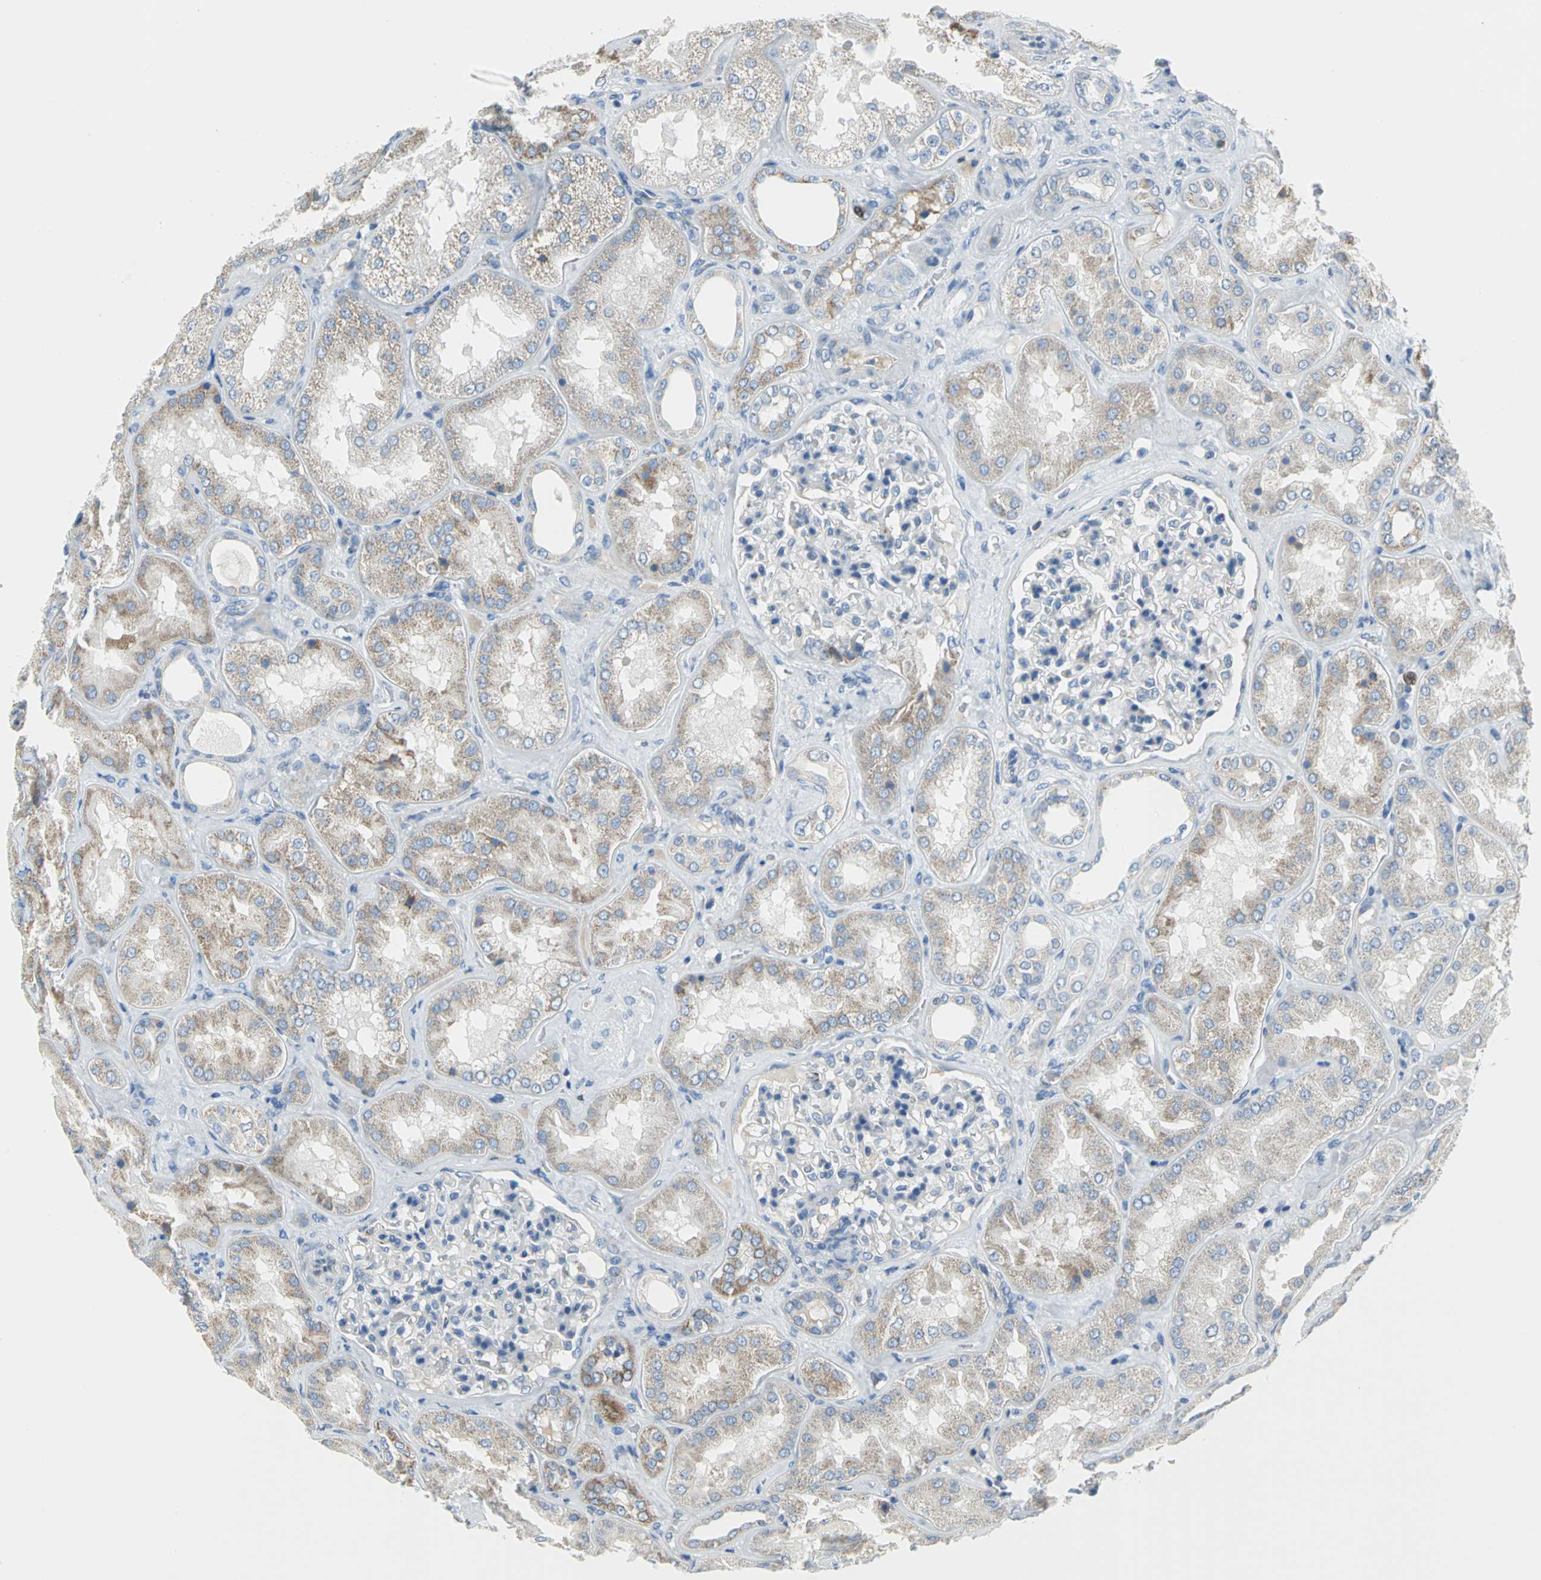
{"staining": {"intensity": "negative", "quantity": "none", "location": "none"}, "tissue": "kidney", "cell_type": "Cells in glomeruli", "image_type": "normal", "snomed": [{"axis": "morphology", "description": "Normal tissue, NOS"}, {"axis": "topography", "description": "Kidney"}], "caption": "An immunohistochemistry (IHC) micrograph of unremarkable kidney is shown. There is no staining in cells in glomeruli of kidney. (DAB (3,3'-diaminobenzidine) immunohistochemistry (IHC), high magnification).", "gene": "ALOX15", "patient": {"sex": "female", "age": 56}}